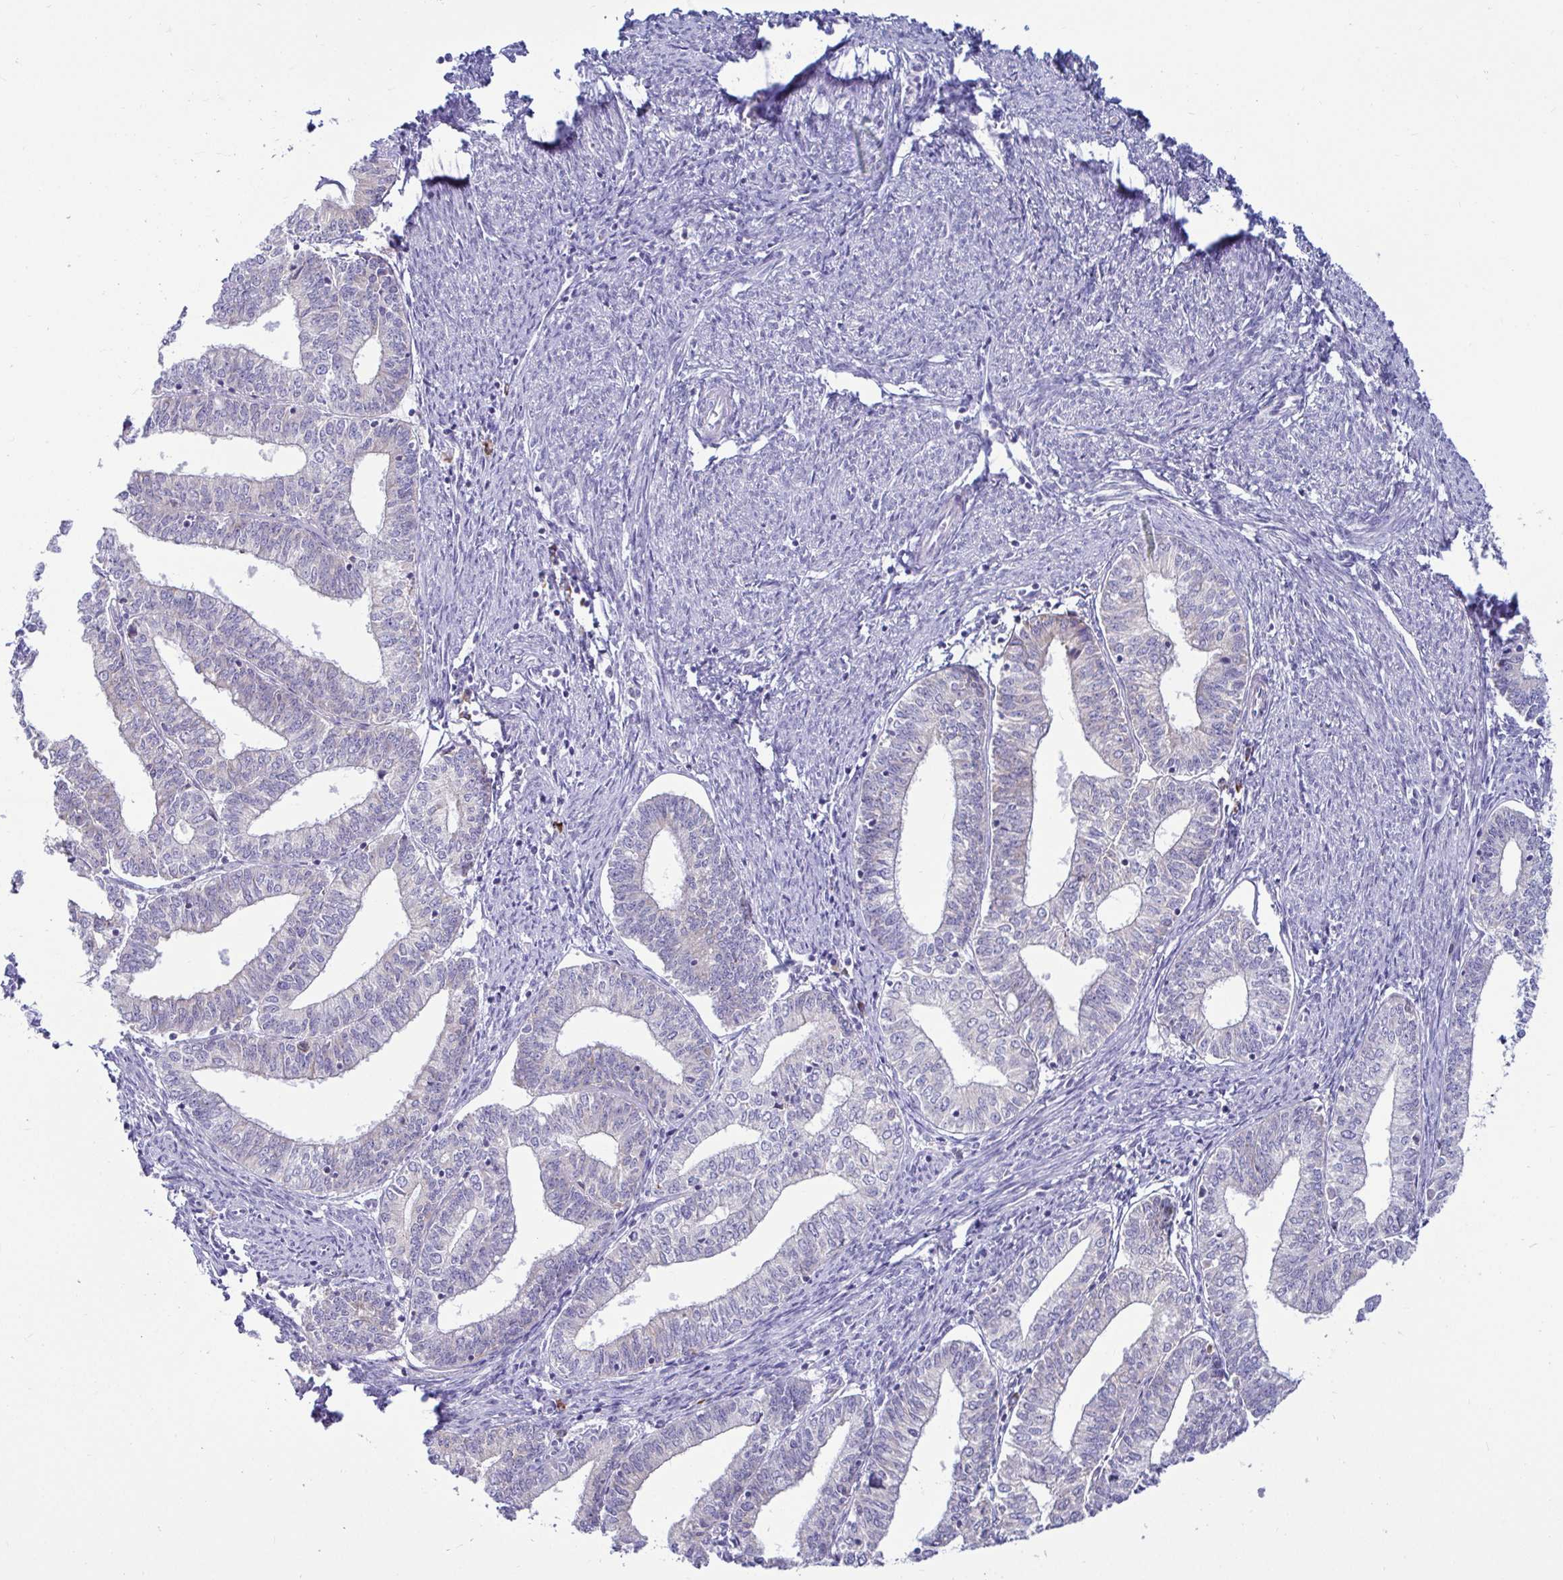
{"staining": {"intensity": "negative", "quantity": "none", "location": "none"}, "tissue": "endometrial cancer", "cell_type": "Tumor cells", "image_type": "cancer", "snomed": [{"axis": "morphology", "description": "Adenocarcinoma, NOS"}, {"axis": "topography", "description": "Endometrium"}], "caption": "Human endometrial cancer (adenocarcinoma) stained for a protein using immunohistochemistry demonstrates no staining in tumor cells.", "gene": "TFPI2", "patient": {"sex": "female", "age": 61}}